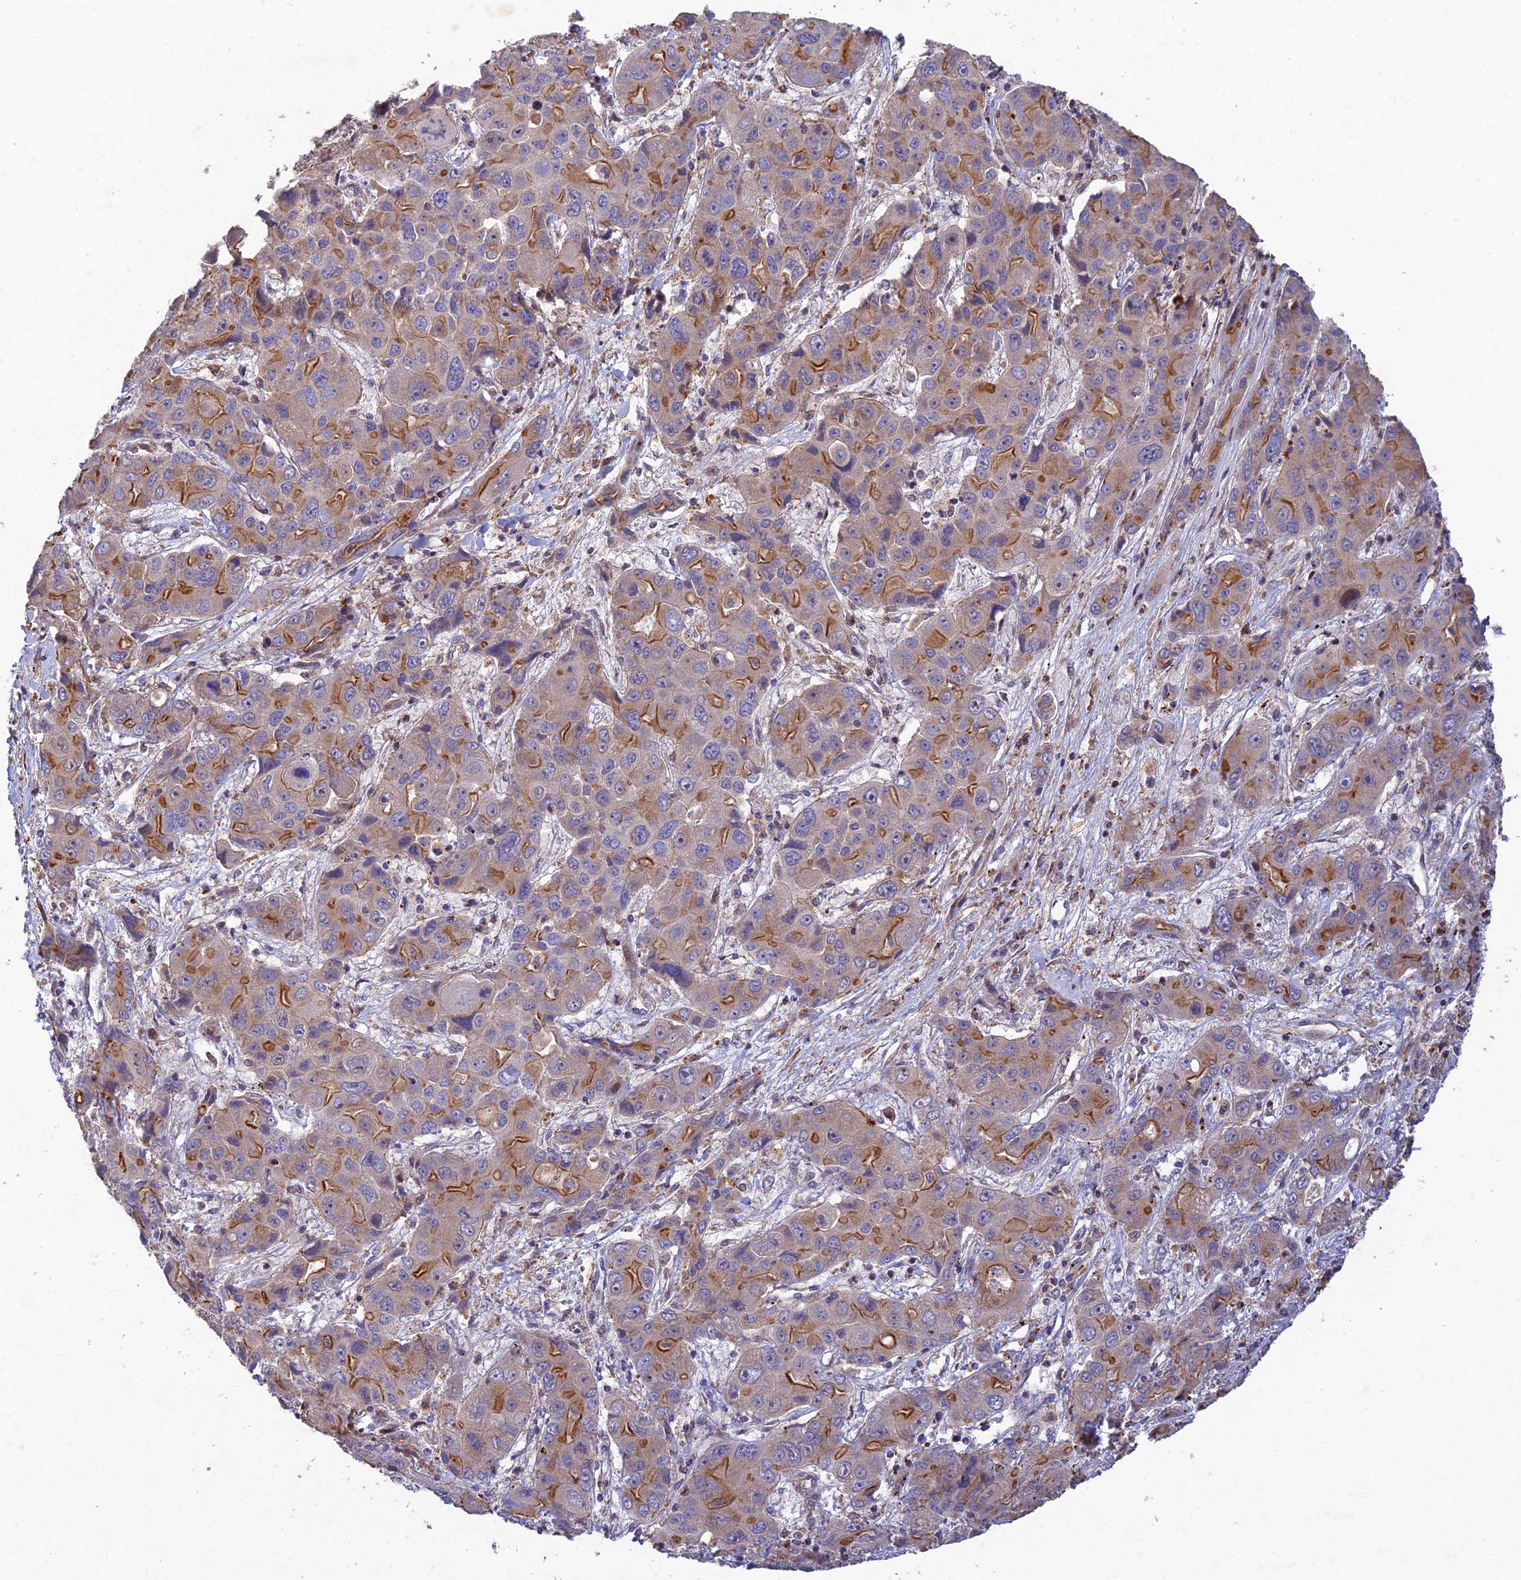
{"staining": {"intensity": "moderate", "quantity": "25%-75%", "location": "cytoplasmic/membranous"}, "tissue": "liver cancer", "cell_type": "Tumor cells", "image_type": "cancer", "snomed": [{"axis": "morphology", "description": "Cholangiocarcinoma"}, {"axis": "topography", "description": "Liver"}], "caption": "IHC photomicrograph of neoplastic tissue: human cholangiocarcinoma (liver) stained using IHC demonstrates medium levels of moderate protein expression localized specifically in the cytoplasmic/membranous of tumor cells, appearing as a cytoplasmic/membranous brown color.", "gene": "RELCH", "patient": {"sex": "male", "age": 67}}